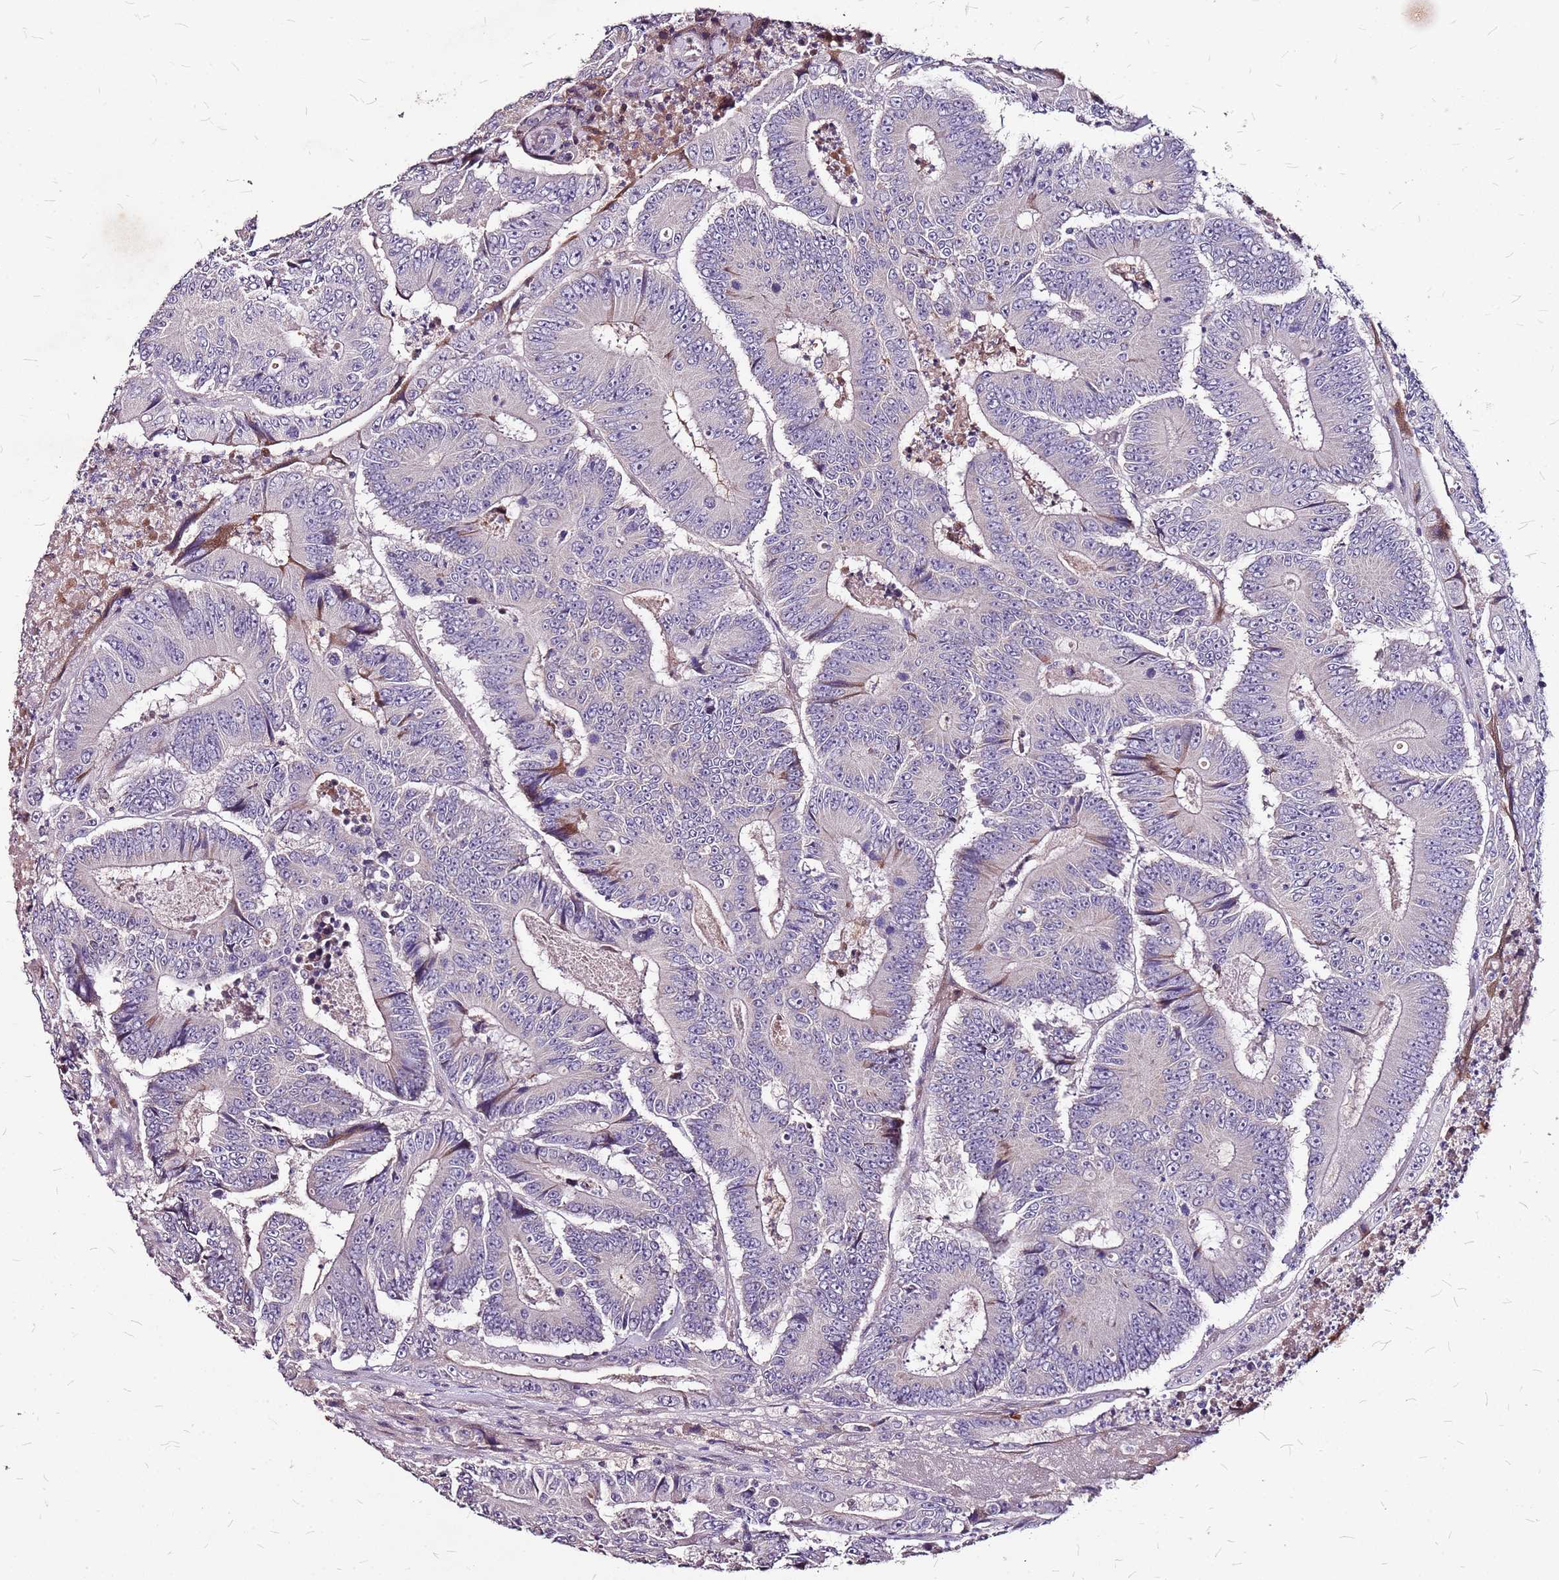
{"staining": {"intensity": "negative", "quantity": "none", "location": "none"}, "tissue": "colorectal cancer", "cell_type": "Tumor cells", "image_type": "cancer", "snomed": [{"axis": "morphology", "description": "Adenocarcinoma, NOS"}, {"axis": "topography", "description": "Colon"}], "caption": "DAB (3,3'-diaminobenzidine) immunohistochemical staining of adenocarcinoma (colorectal) exhibits no significant staining in tumor cells.", "gene": "DCDC2C", "patient": {"sex": "male", "age": 83}}